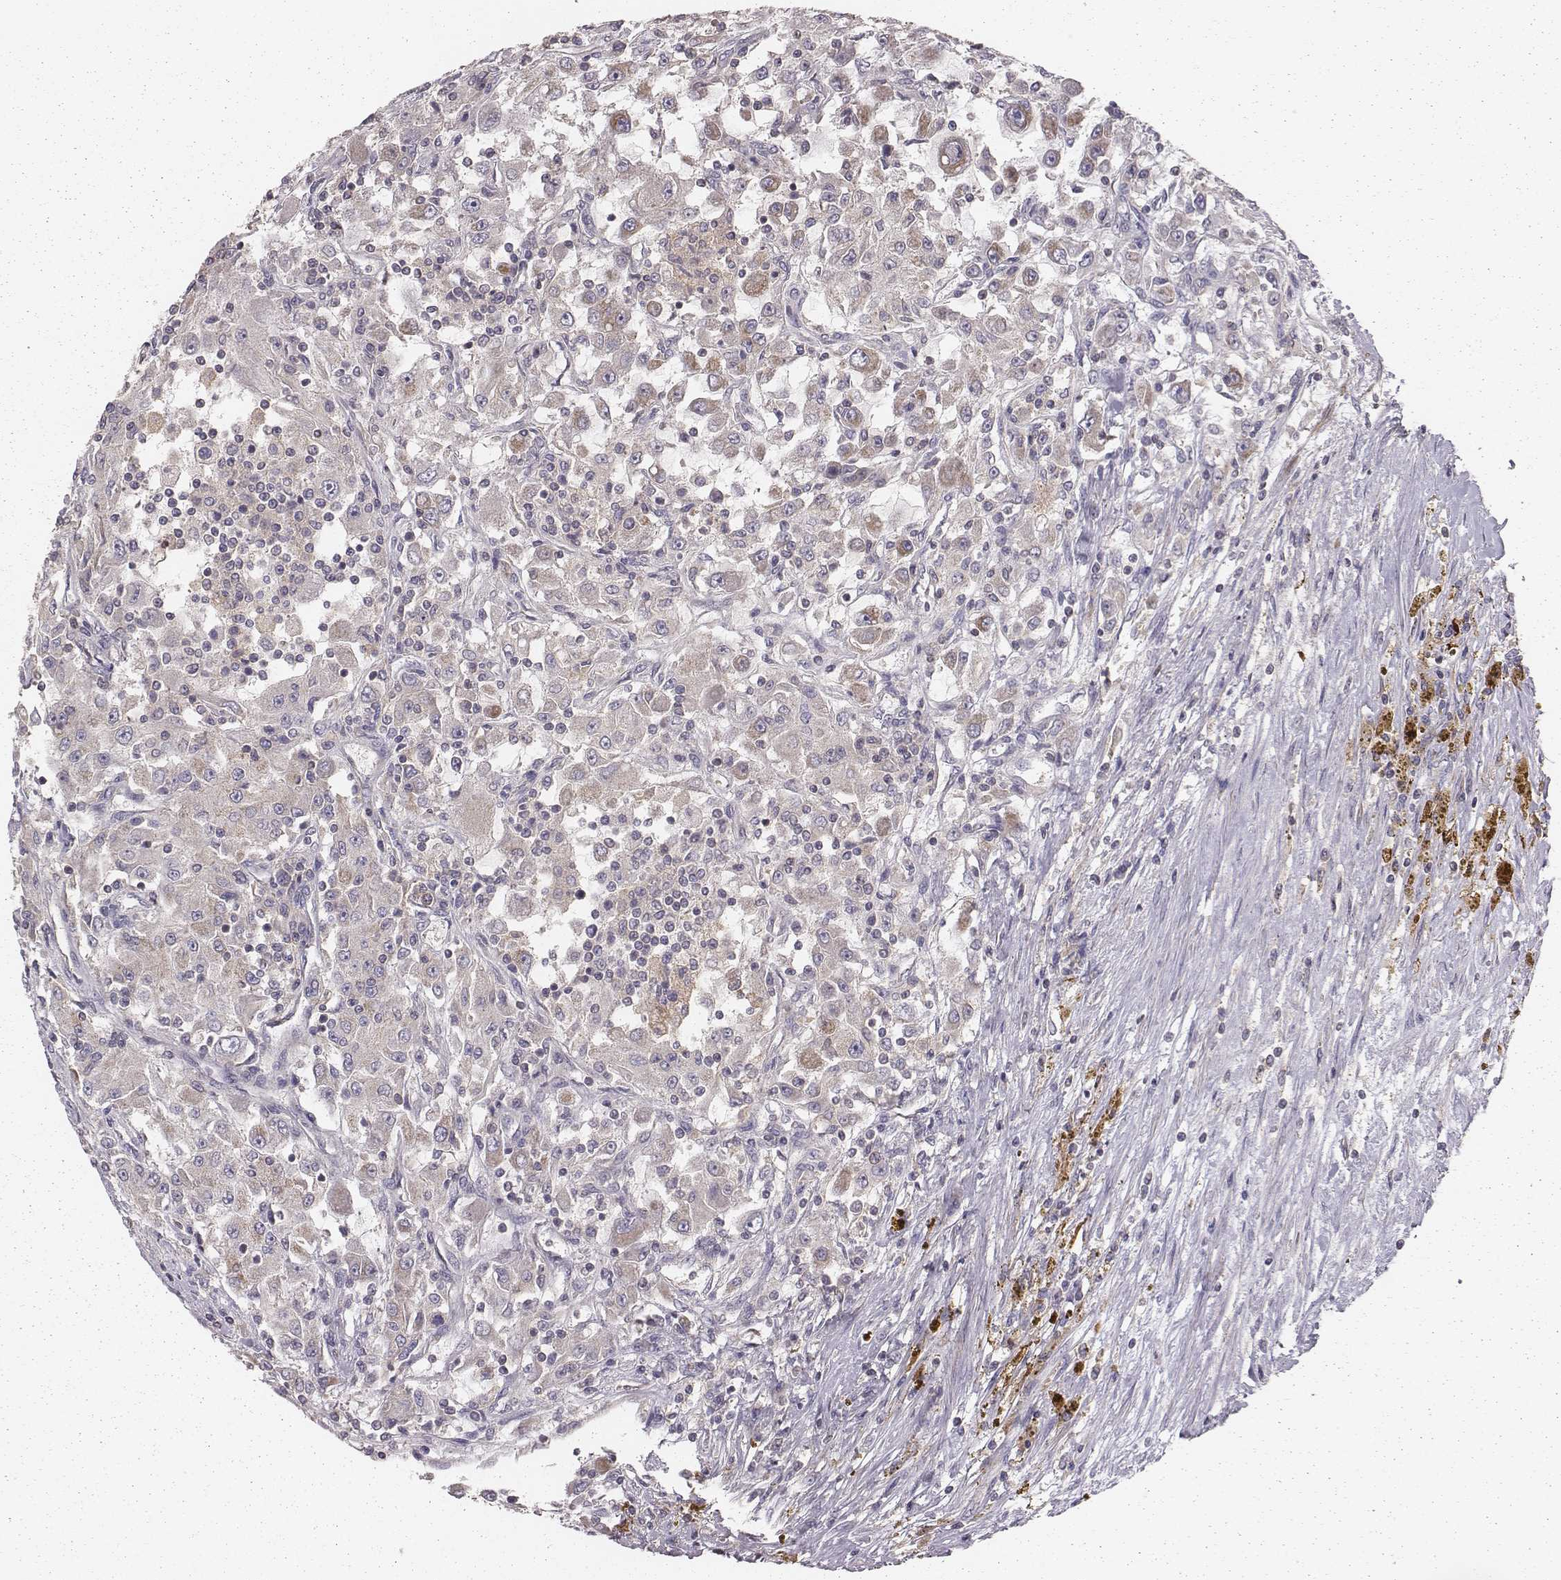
{"staining": {"intensity": "moderate", "quantity": "25%-75%", "location": "cytoplasmic/membranous"}, "tissue": "renal cancer", "cell_type": "Tumor cells", "image_type": "cancer", "snomed": [{"axis": "morphology", "description": "Adenocarcinoma, NOS"}, {"axis": "topography", "description": "Kidney"}], "caption": "Immunohistochemical staining of renal adenocarcinoma displays moderate cytoplasmic/membranous protein expression in approximately 25%-75% of tumor cells.", "gene": "CAD", "patient": {"sex": "female", "age": 67}}